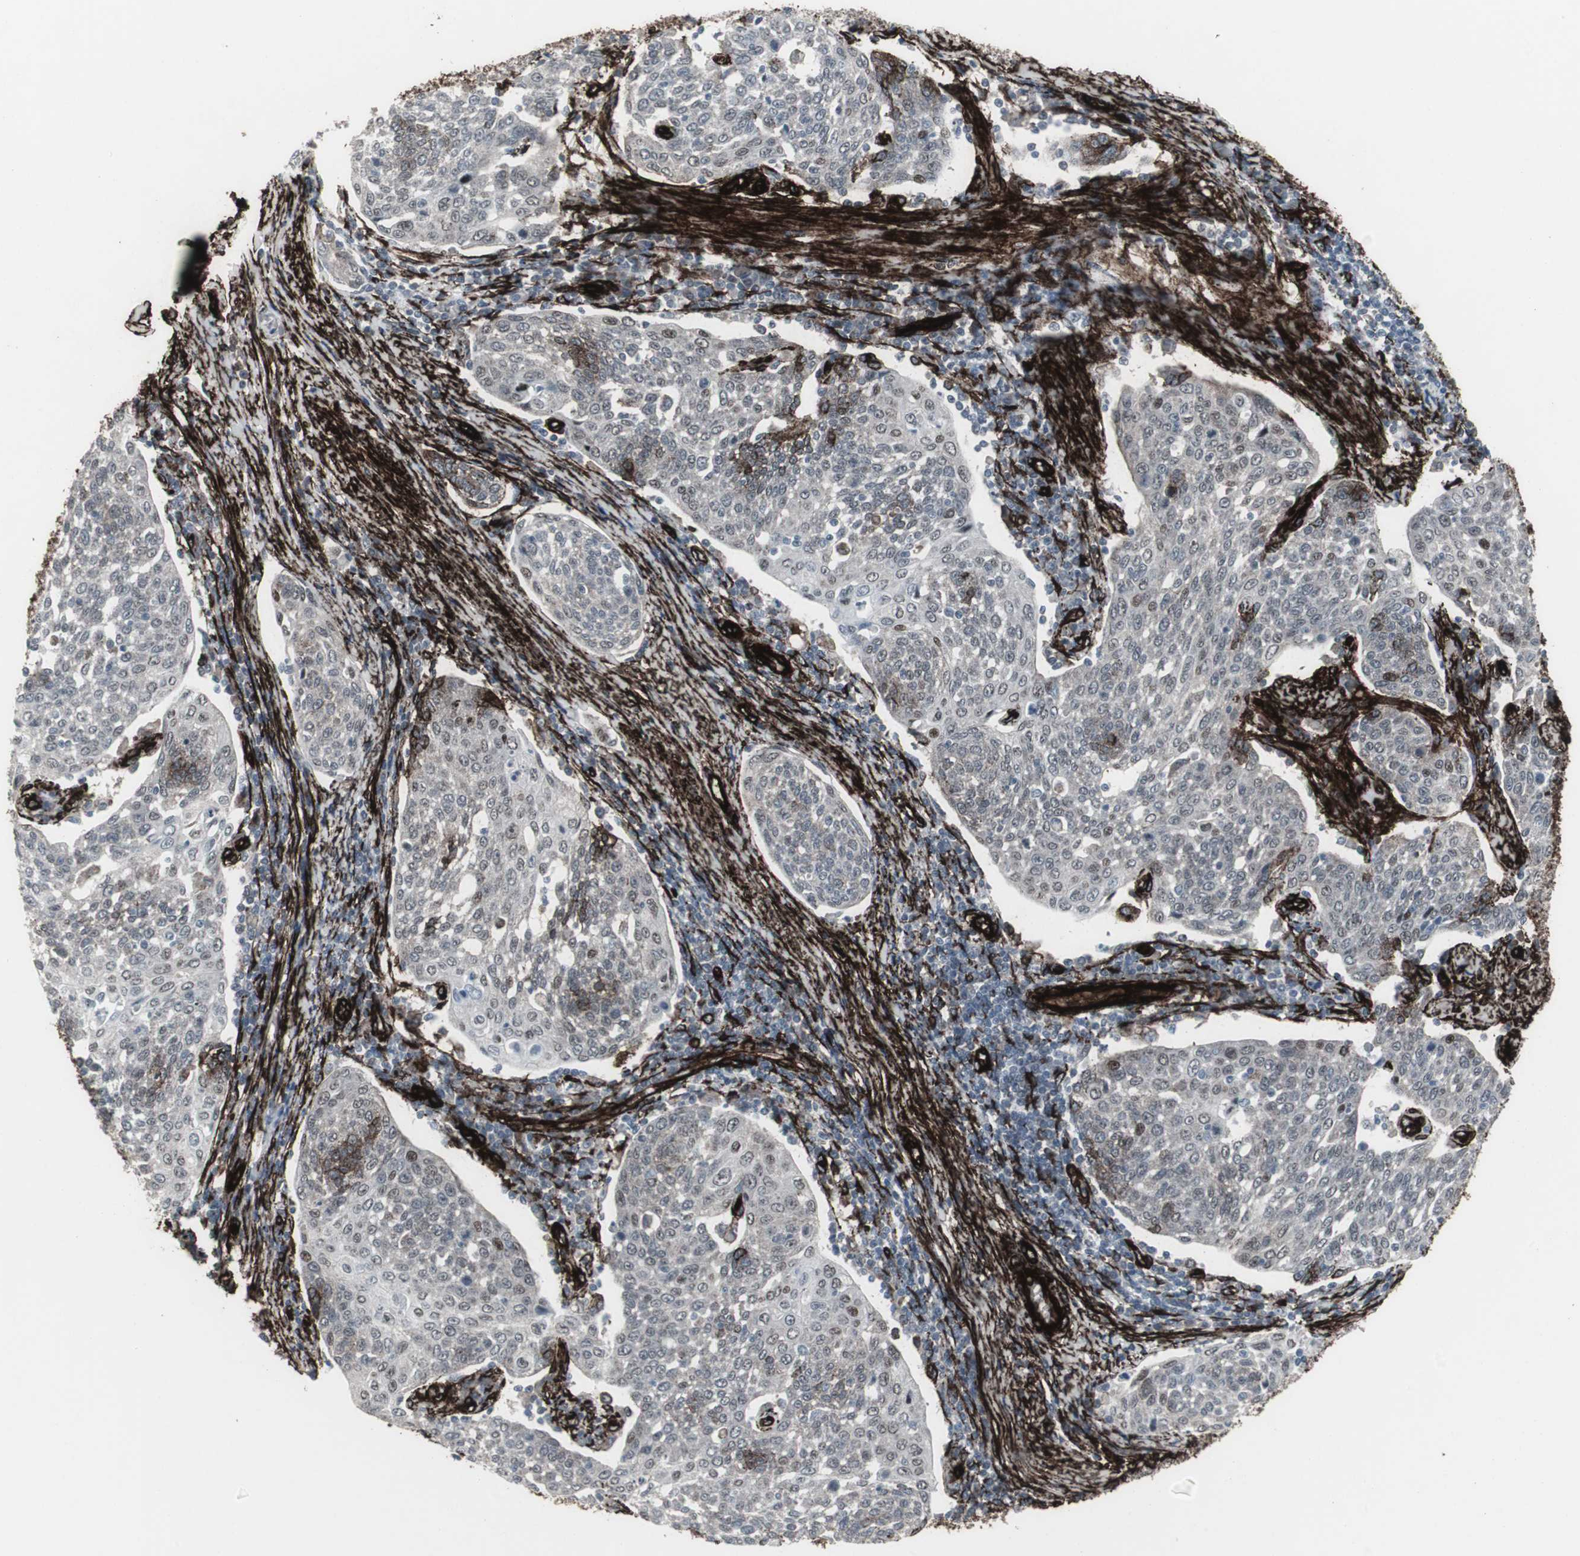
{"staining": {"intensity": "weak", "quantity": "<25%", "location": "nuclear"}, "tissue": "cervical cancer", "cell_type": "Tumor cells", "image_type": "cancer", "snomed": [{"axis": "morphology", "description": "Squamous cell carcinoma, NOS"}, {"axis": "topography", "description": "Cervix"}], "caption": "An immunohistochemistry photomicrograph of squamous cell carcinoma (cervical) is shown. There is no staining in tumor cells of squamous cell carcinoma (cervical).", "gene": "PDGFA", "patient": {"sex": "female", "age": 34}}